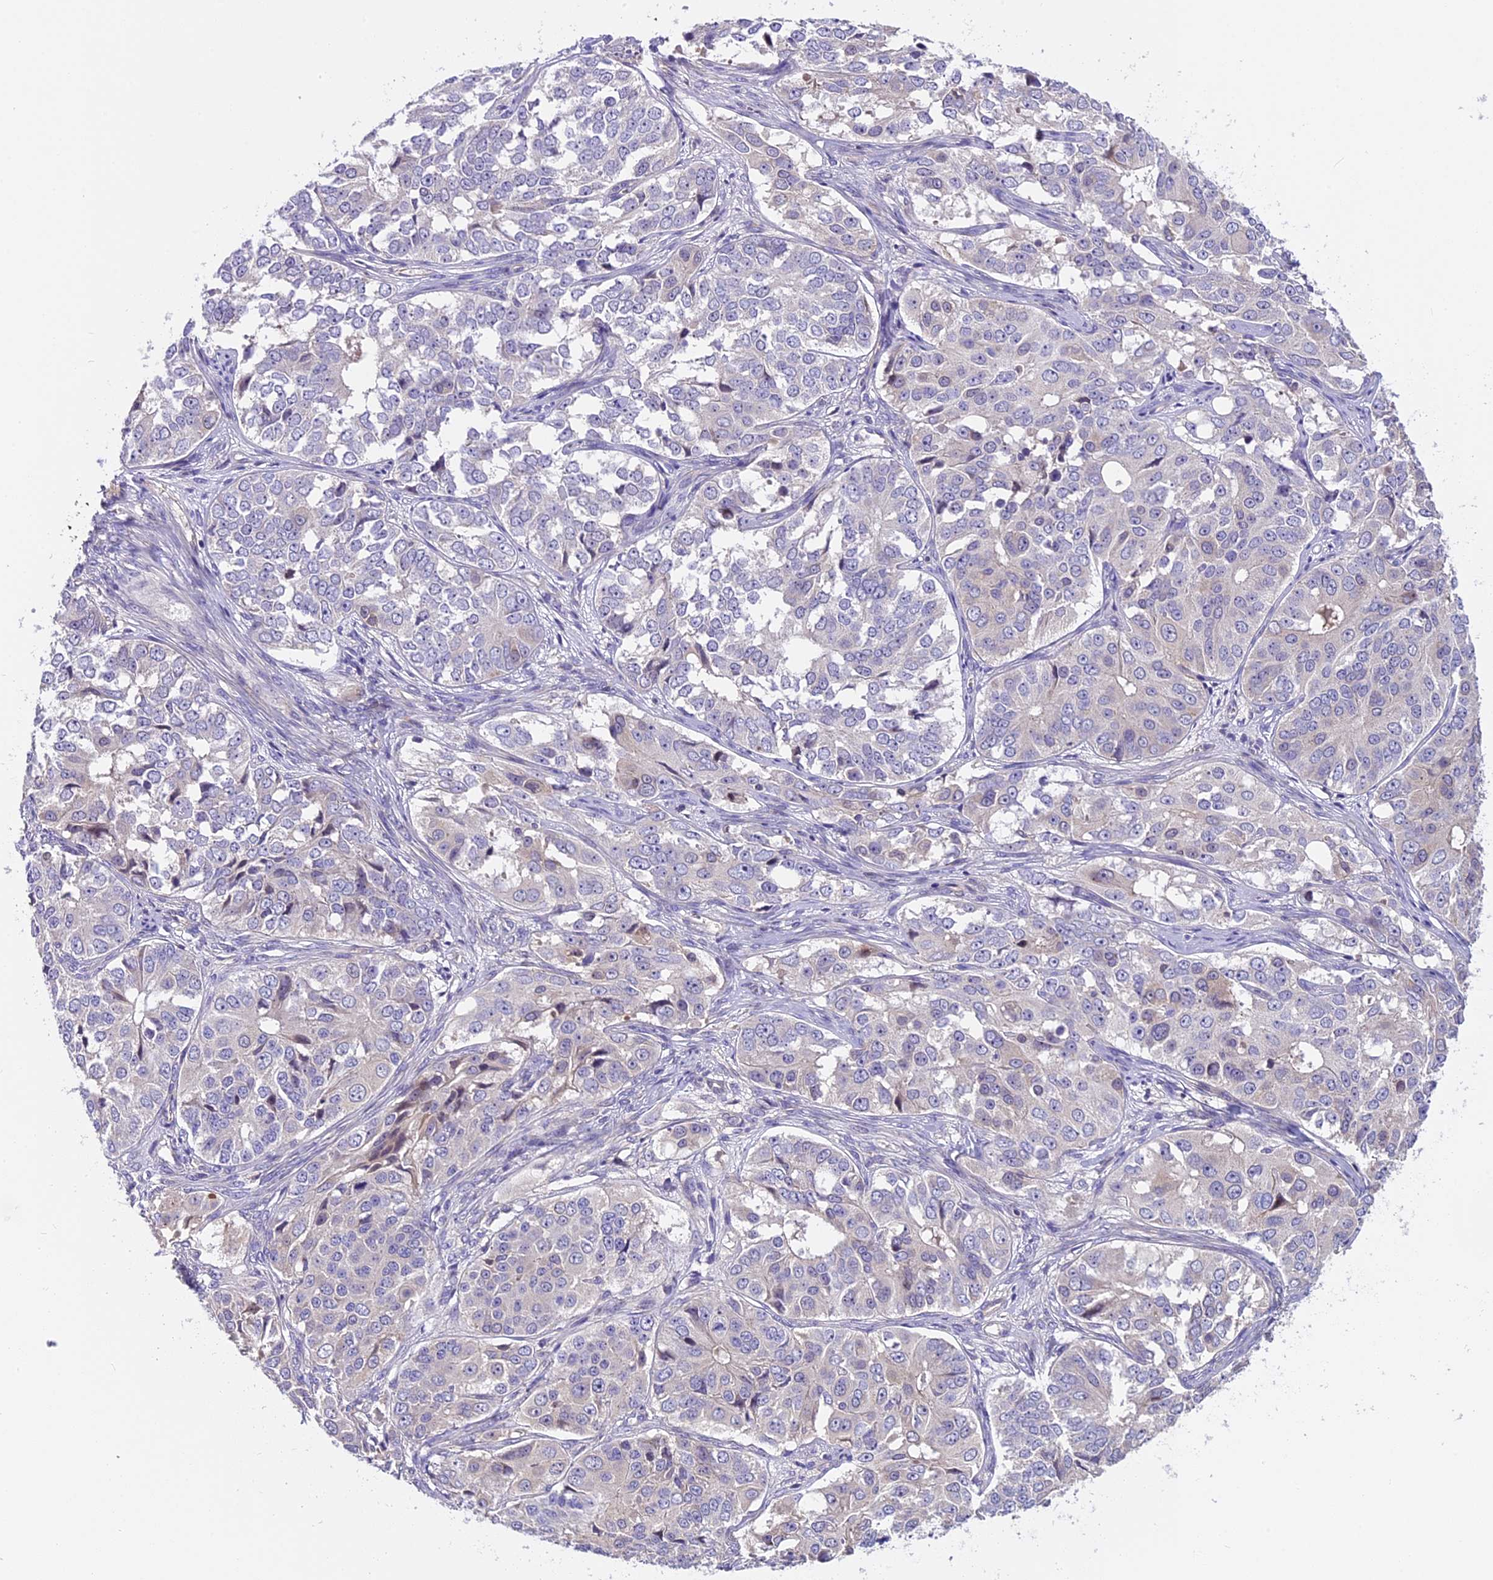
{"staining": {"intensity": "negative", "quantity": "none", "location": "none"}, "tissue": "ovarian cancer", "cell_type": "Tumor cells", "image_type": "cancer", "snomed": [{"axis": "morphology", "description": "Carcinoma, endometroid"}, {"axis": "topography", "description": "Ovary"}], "caption": "A high-resolution image shows immunohistochemistry staining of ovarian endometroid carcinoma, which exhibits no significant positivity in tumor cells.", "gene": "FAM98C", "patient": {"sex": "female", "age": 51}}